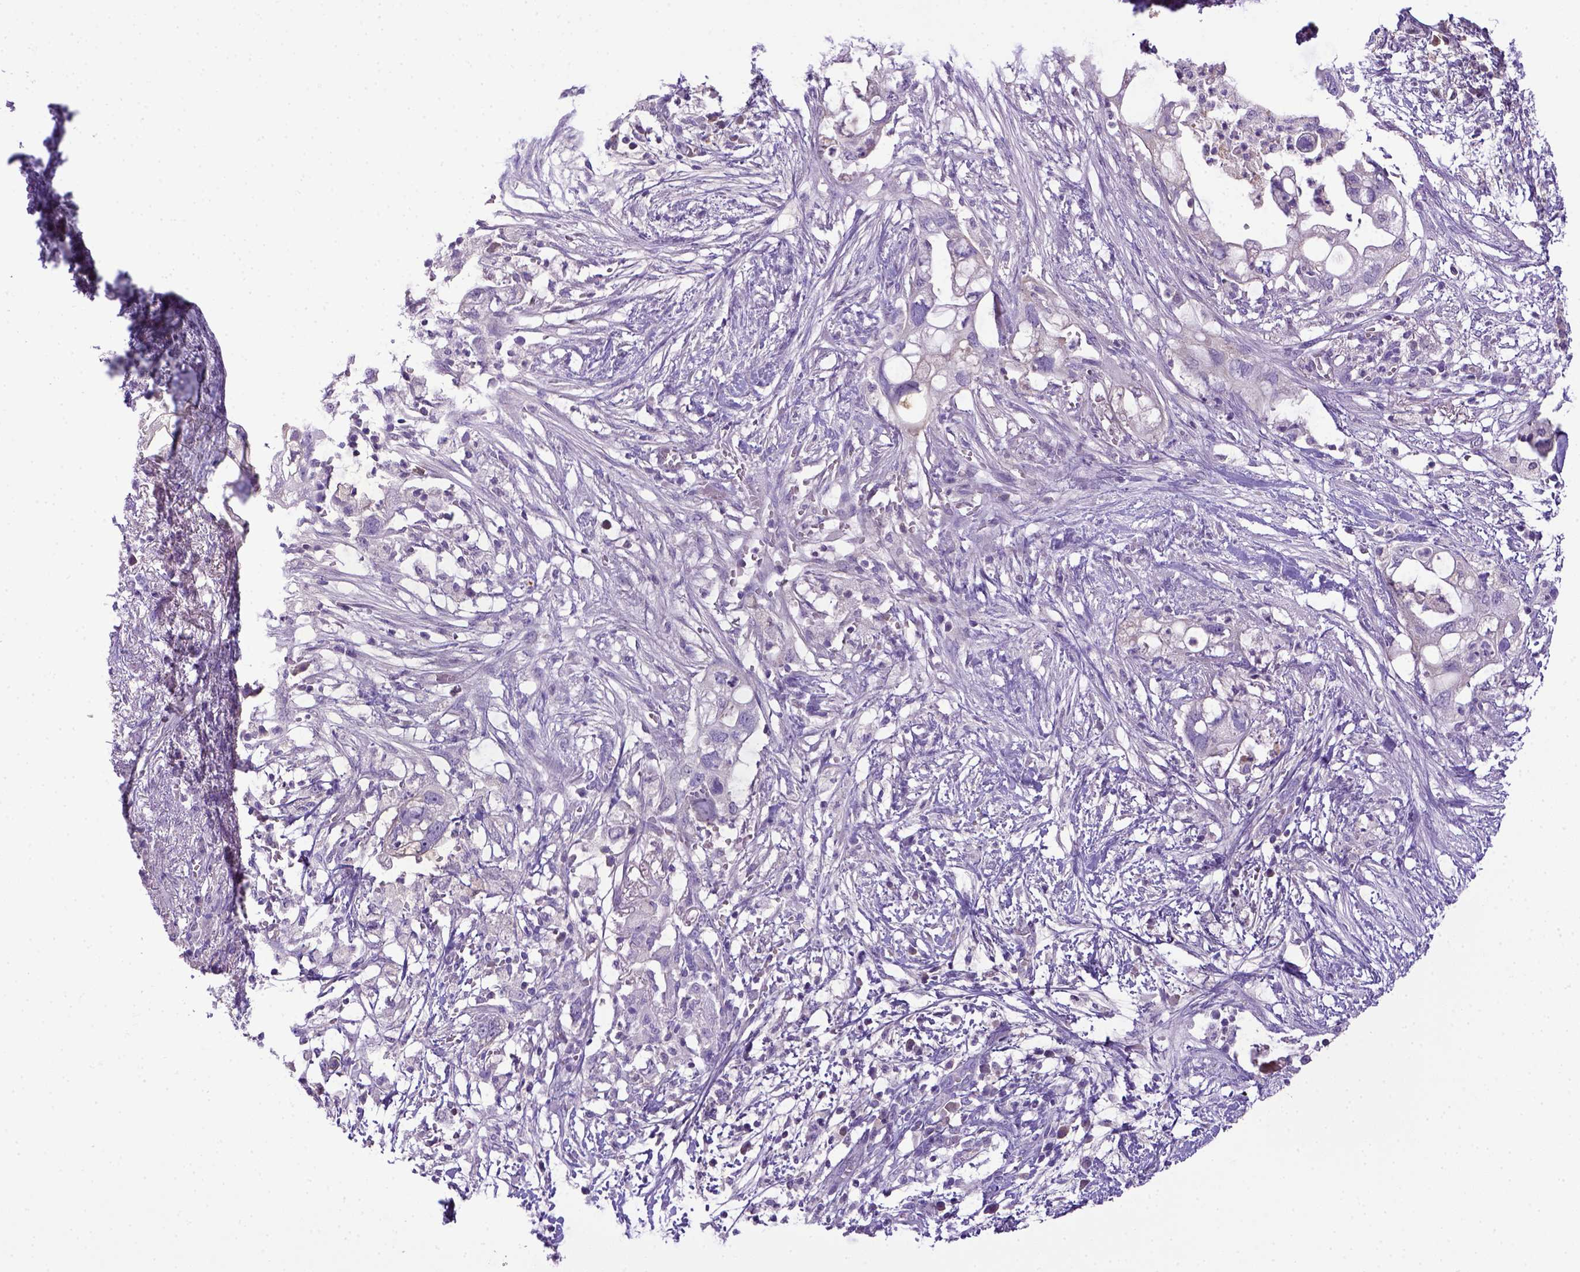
{"staining": {"intensity": "negative", "quantity": "none", "location": "none"}, "tissue": "pancreatic cancer", "cell_type": "Tumor cells", "image_type": "cancer", "snomed": [{"axis": "morphology", "description": "Adenocarcinoma, NOS"}, {"axis": "topography", "description": "Pancreas"}], "caption": "The image exhibits no significant positivity in tumor cells of pancreatic cancer.", "gene": "ITIH4", "patient": {"sex": "female", "age": 72}}